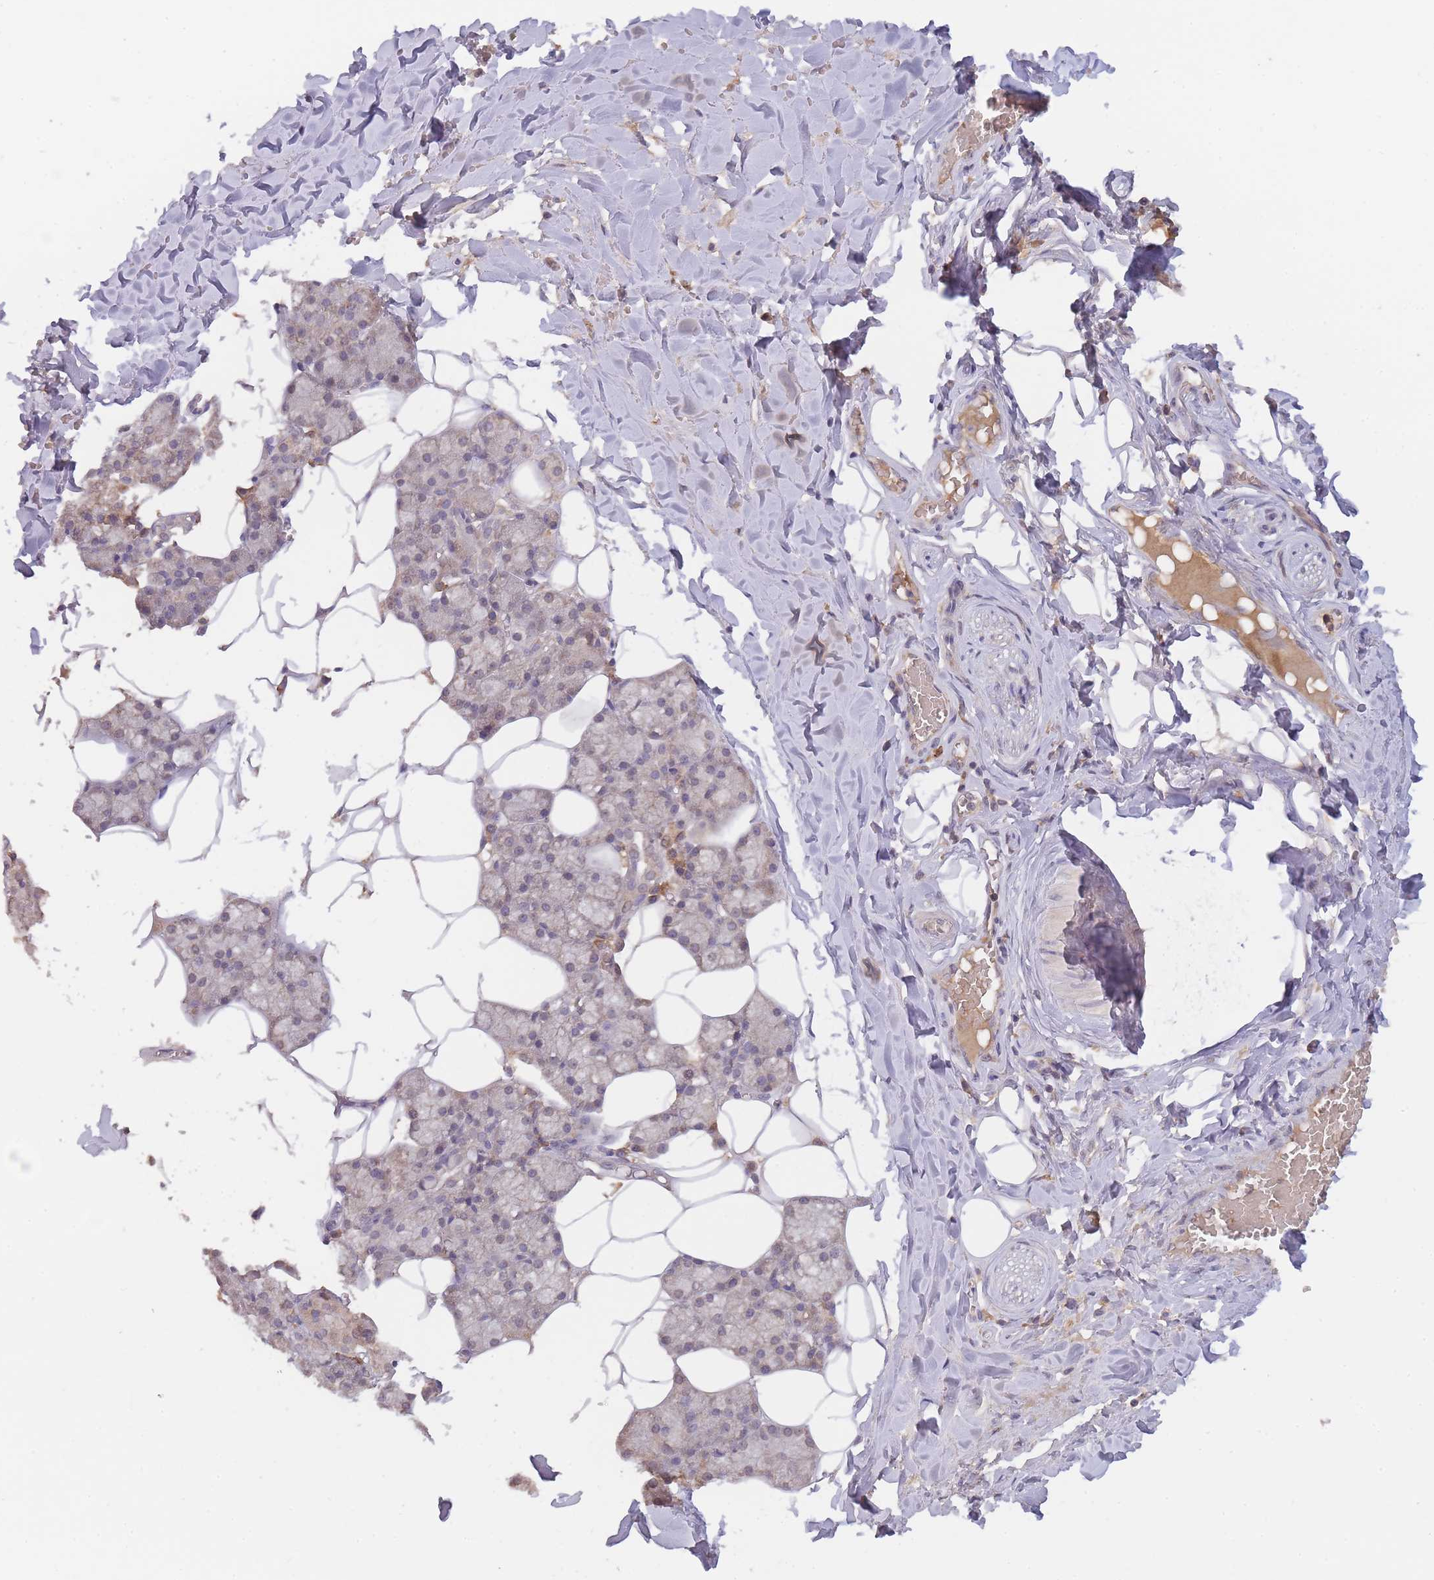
{"staining": {"intensity": "weak", "quantity": "25%-75%", "location": "cytoplasmic/membranous"}, "tissue": "salivary gland", "cell_type": "Glandular cells", "image_type": "normal", "snomed": [{"axis": "morphology", "description": "Normal tissue, NOS"}, {"axis": "topography", "description": "Salivary gland"}], "caption": "Protein expression analysis of benign human salivary gland reveals weak cytoplasmic/membranous positivity in about 25%-75% of glandular cells.", "gene": "PIP4P1", "patient": {"sex": "male", "age": 62}}